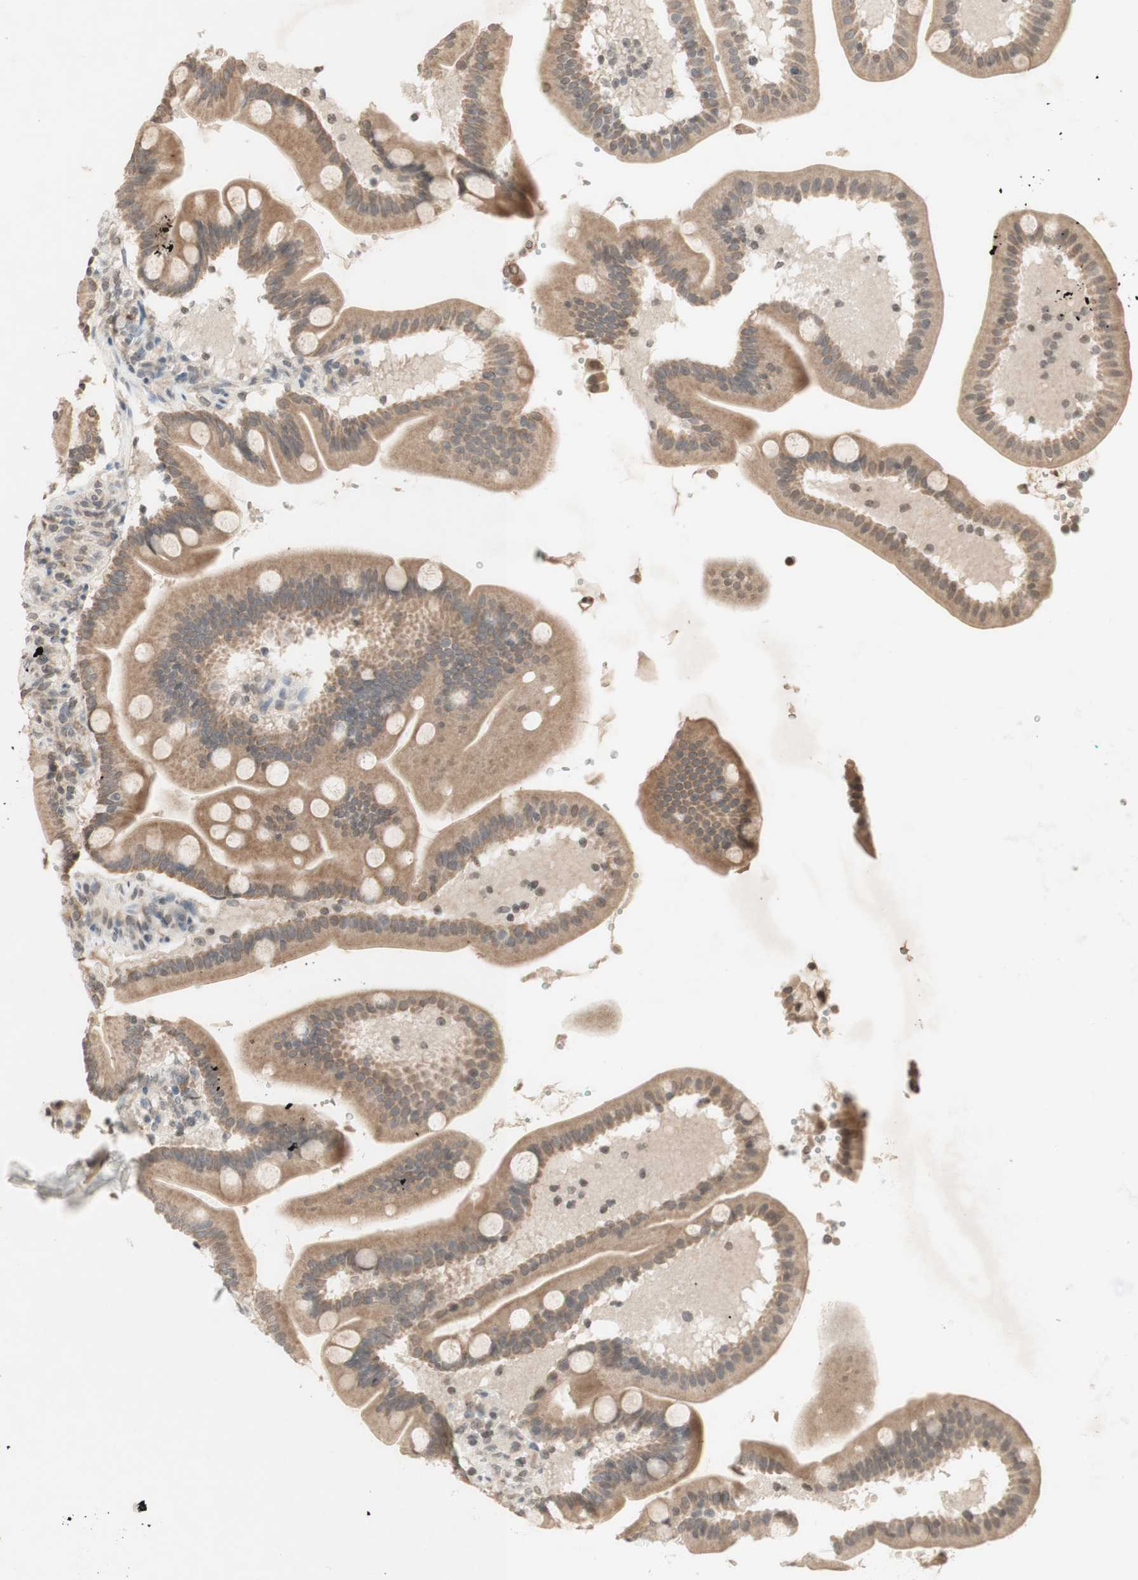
{"staining": {"intensity": "moderate", "quantity": ">75%", "location": "cytoplasmic/membranous"}, "tissue": "duodenum", "cell_type": "Glandular cells", "image_type": "normal", "snomed": [{"axis": "morphology", "description": "Normal tissue, NOS"}, {"axis": "topography", "description": "Duodenum"}], "caption": "High-power microscopy captured an IHC micrograph of unremarkable duodenum, revealing moderate cytoplasmic/membranous expression in approximately >75% of glandular cells. (DAB (3,3'-diaminobenzidine) = brown stain, brightfield microscopy at high magnification).", "gene": "GLI1", "patient": {"sex": "male", "age": 54}}